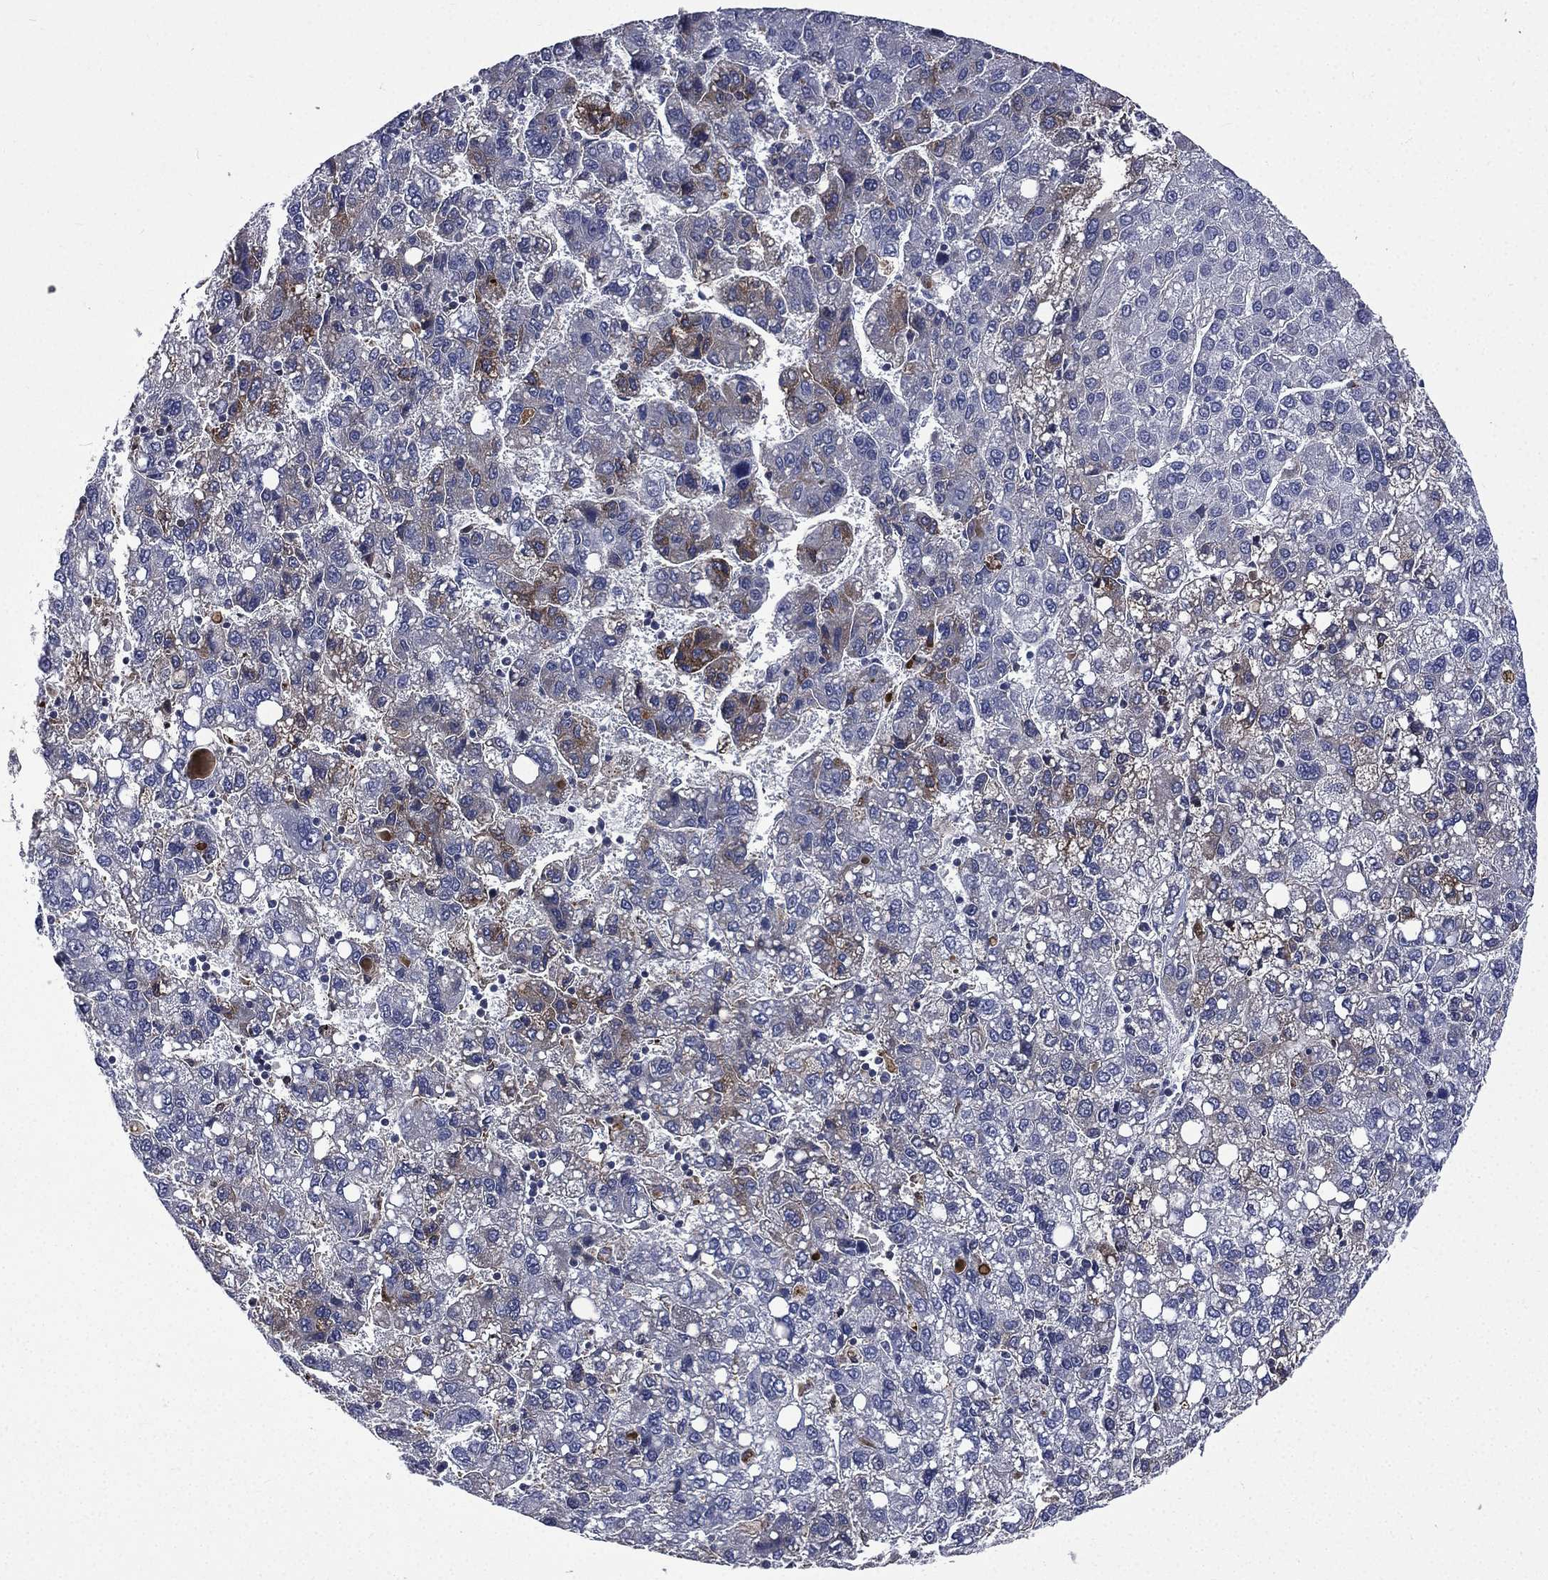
{"staining": {"intensity": "moderate", "quantity": "<25%", "location": "cytoplasmic/membranous"}, "tissue": "liver cancer", "cell_type": "Tumor cells", "image_type": "cancer", "snomed": [{"axis": "morphology", "description": "Carcinoma, Hepatocellular, NOS"}, {"axis": "topography", "description": "Liver"}], "caption": "Human liver cancer (hepatocellular carcinoma) stained with a brown dye reveals moderate cytoplasmic/membranous positive expression in approximately <25% of tumor cells.", "gene": "FGG", "patient": {"sex": "female", "age": 82}}